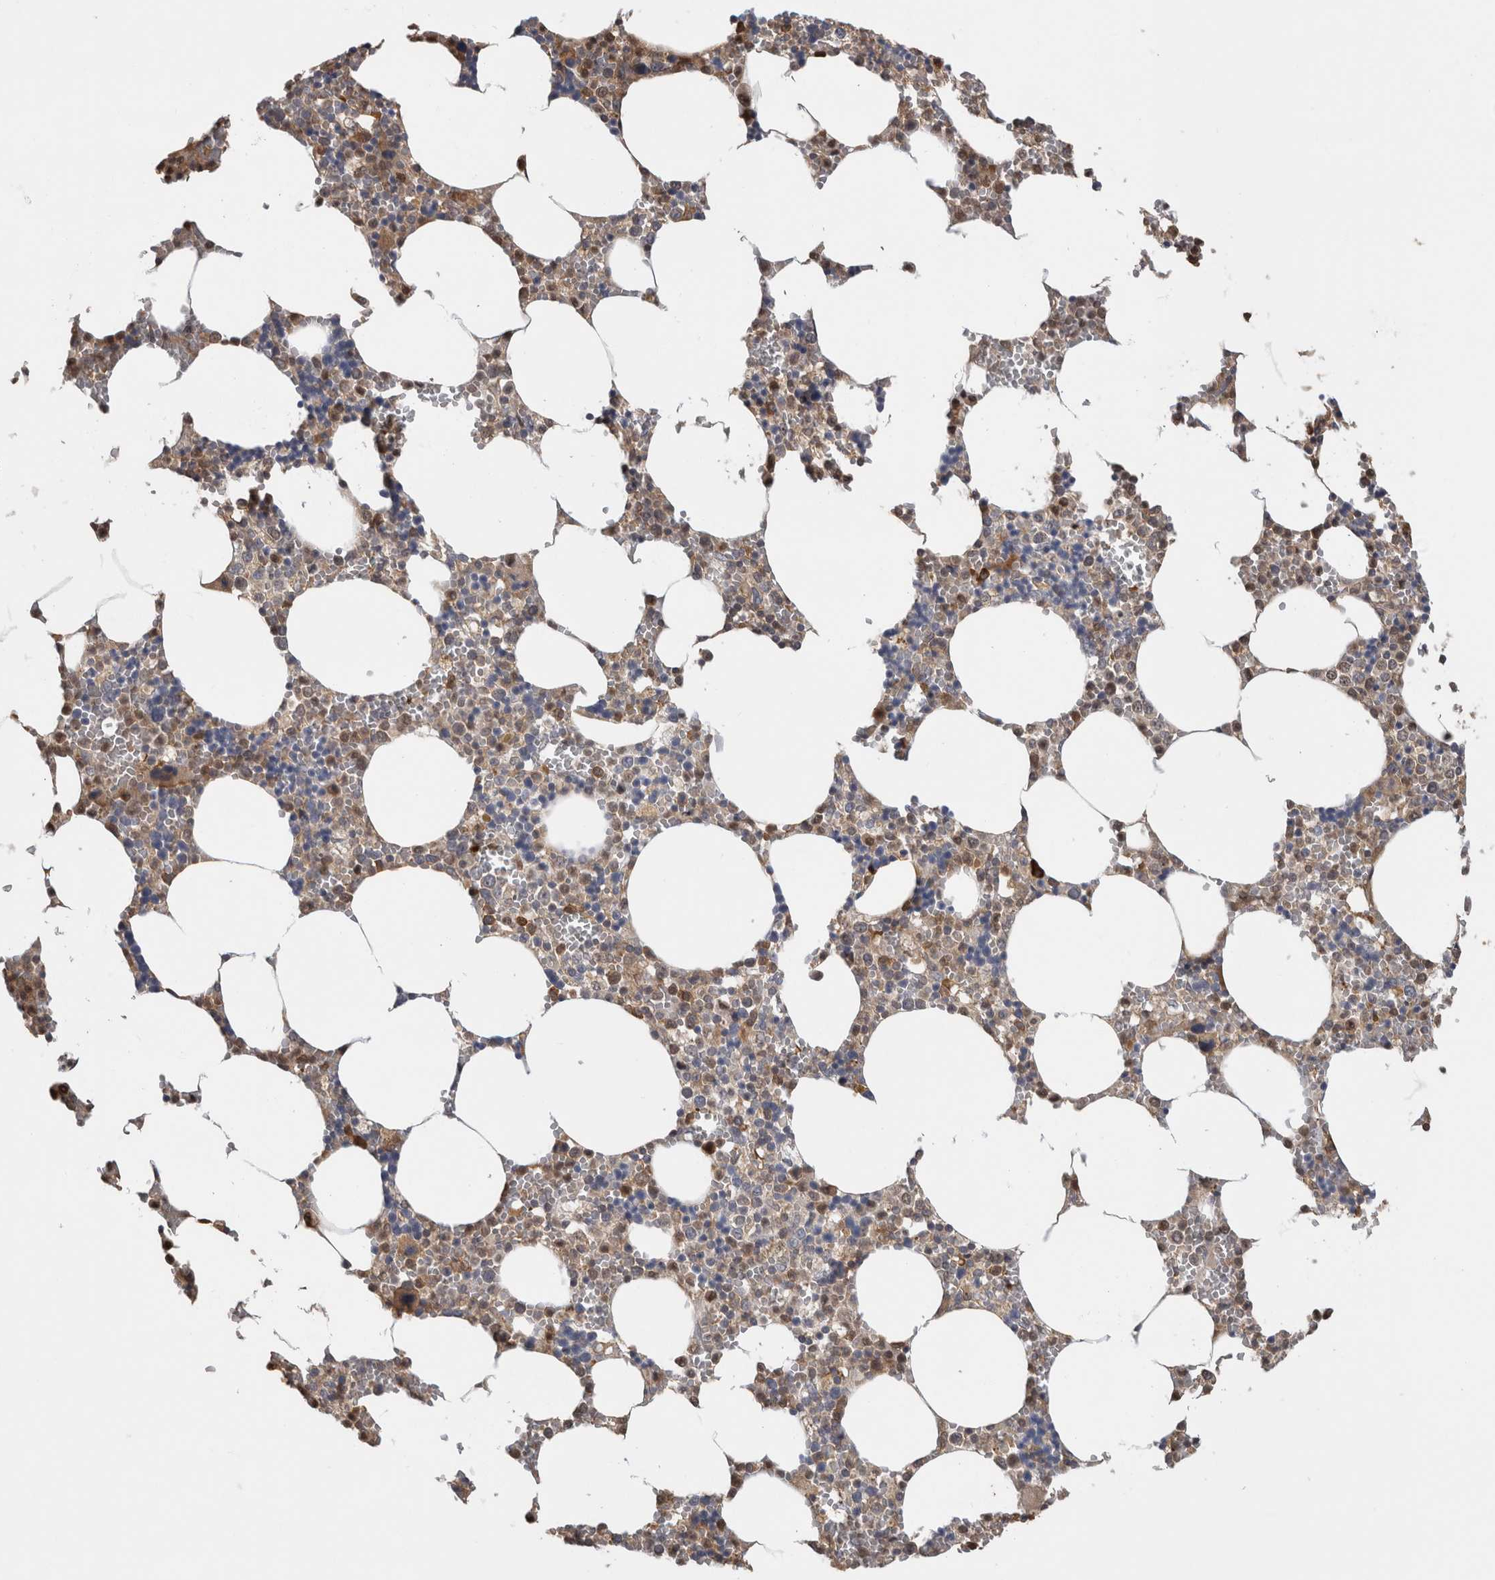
{"staining": {"intensity": "strong", "quantity": "25%-75%", "location": "cytoplasmic/membranous,nuclear"}, "tissue": "bone marrow", "cell_type": "Hematopoietic cells", "image_type": "normal", "snomed": [{"axis": "morphology", "description": "Normal tissue, NOS"}, {"axis": "topography", "description": "Bone marrow"}], "caption": "Strong cytoplasmic/membranous,nuclear expression is identified in about 25%-75% of hematopoietic cells in unremarkable bone marrow.", "gene": "USH1G", "patient": {"sex": "male", "age": 70}}